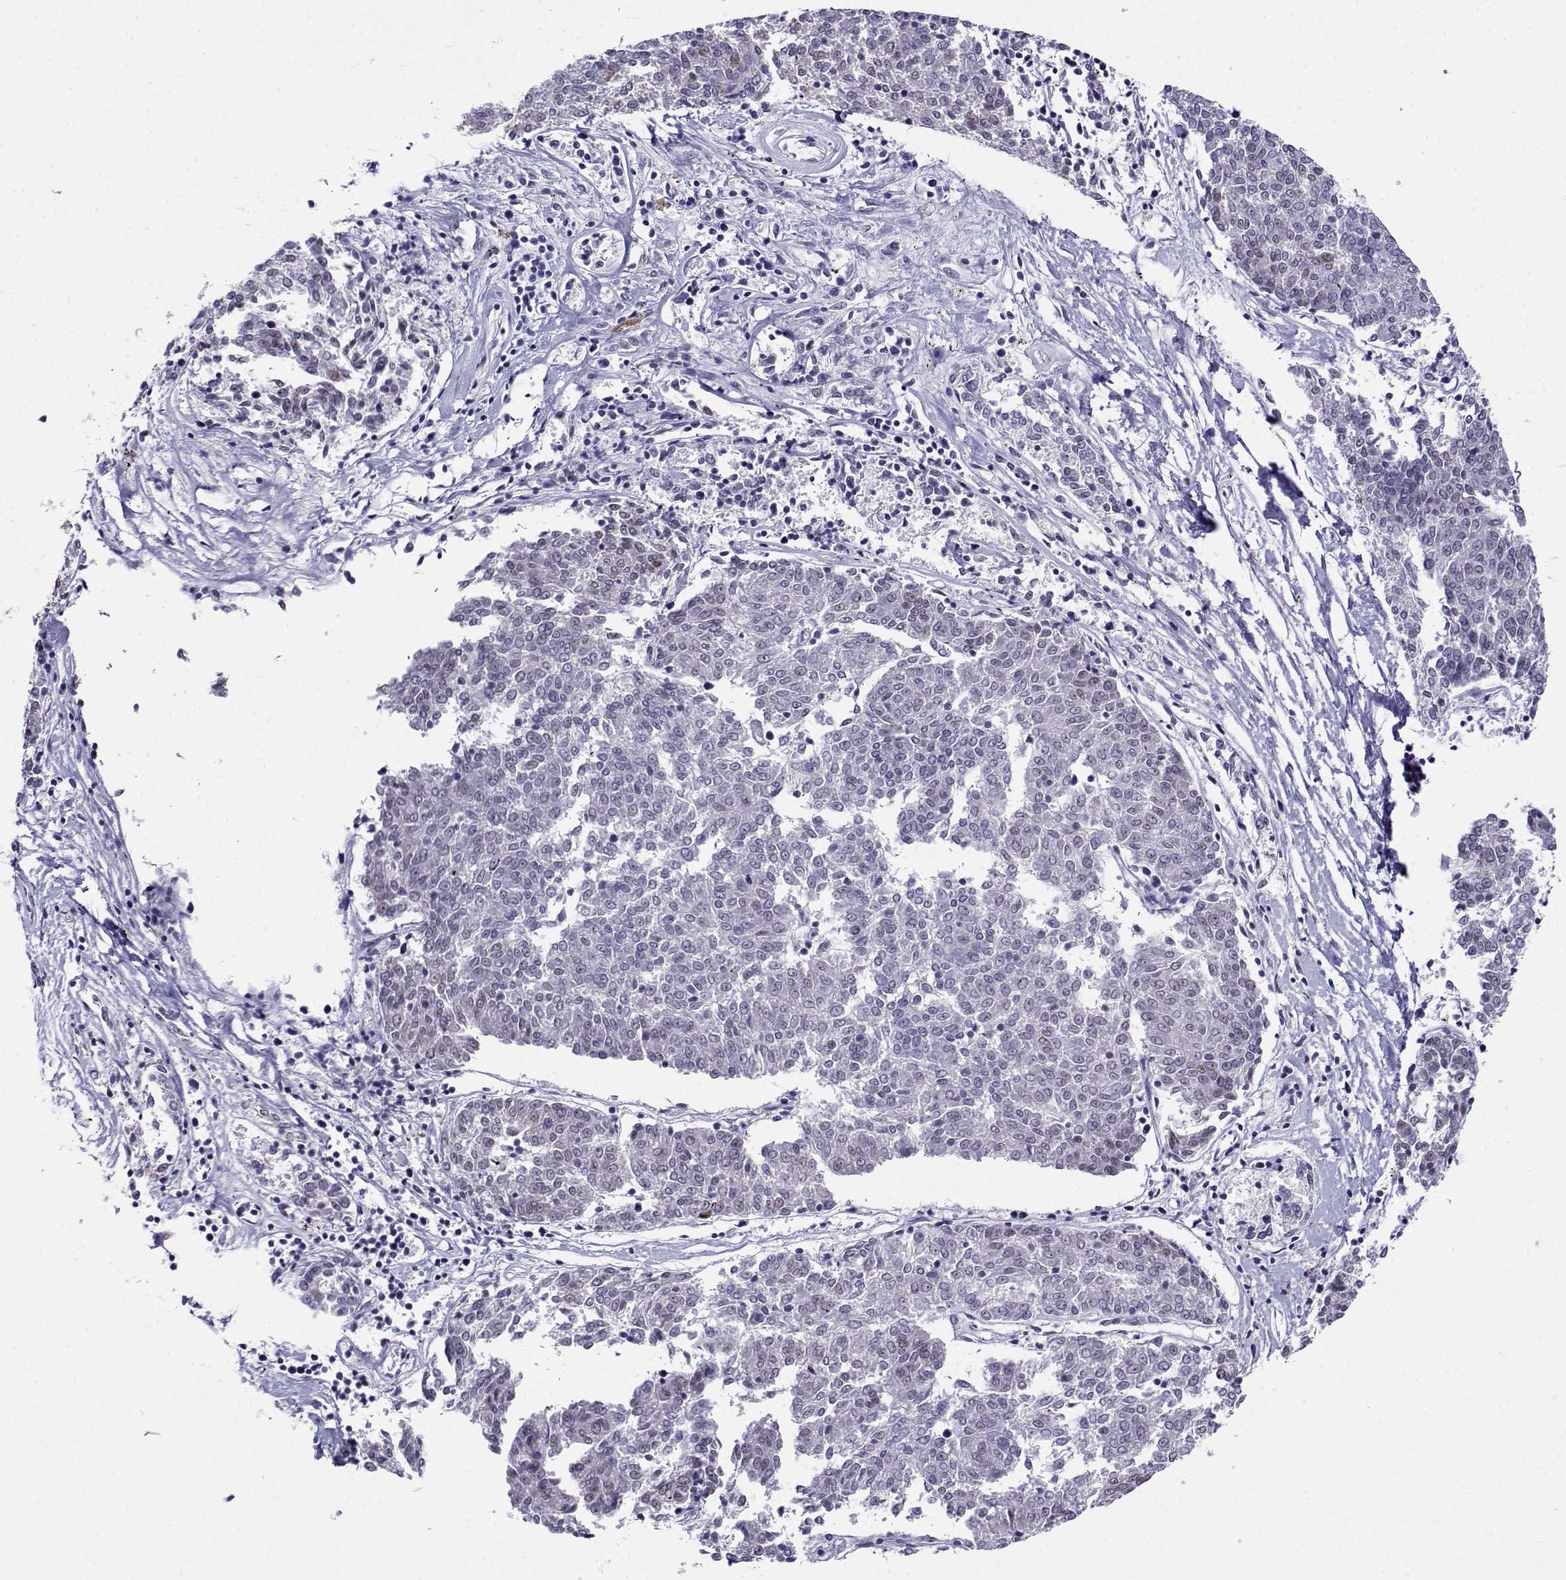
{"staining": {"intensity": "negative", "quantity": "none", "location": "none"}, "tissue": "melanoma", "cell_type": "Tumor cells", "image_type": "cancer", "snomed": [{"axis": "morphology", "description": "Malignant melanoma, NOS"}, {"axis": "topography", "description": "Skin"}], "caption": "The micrograph displays no significant positivity in tumor cells of melanoma.", "gene": "ERF", "patient": {"sex": "female", "age": 72}}